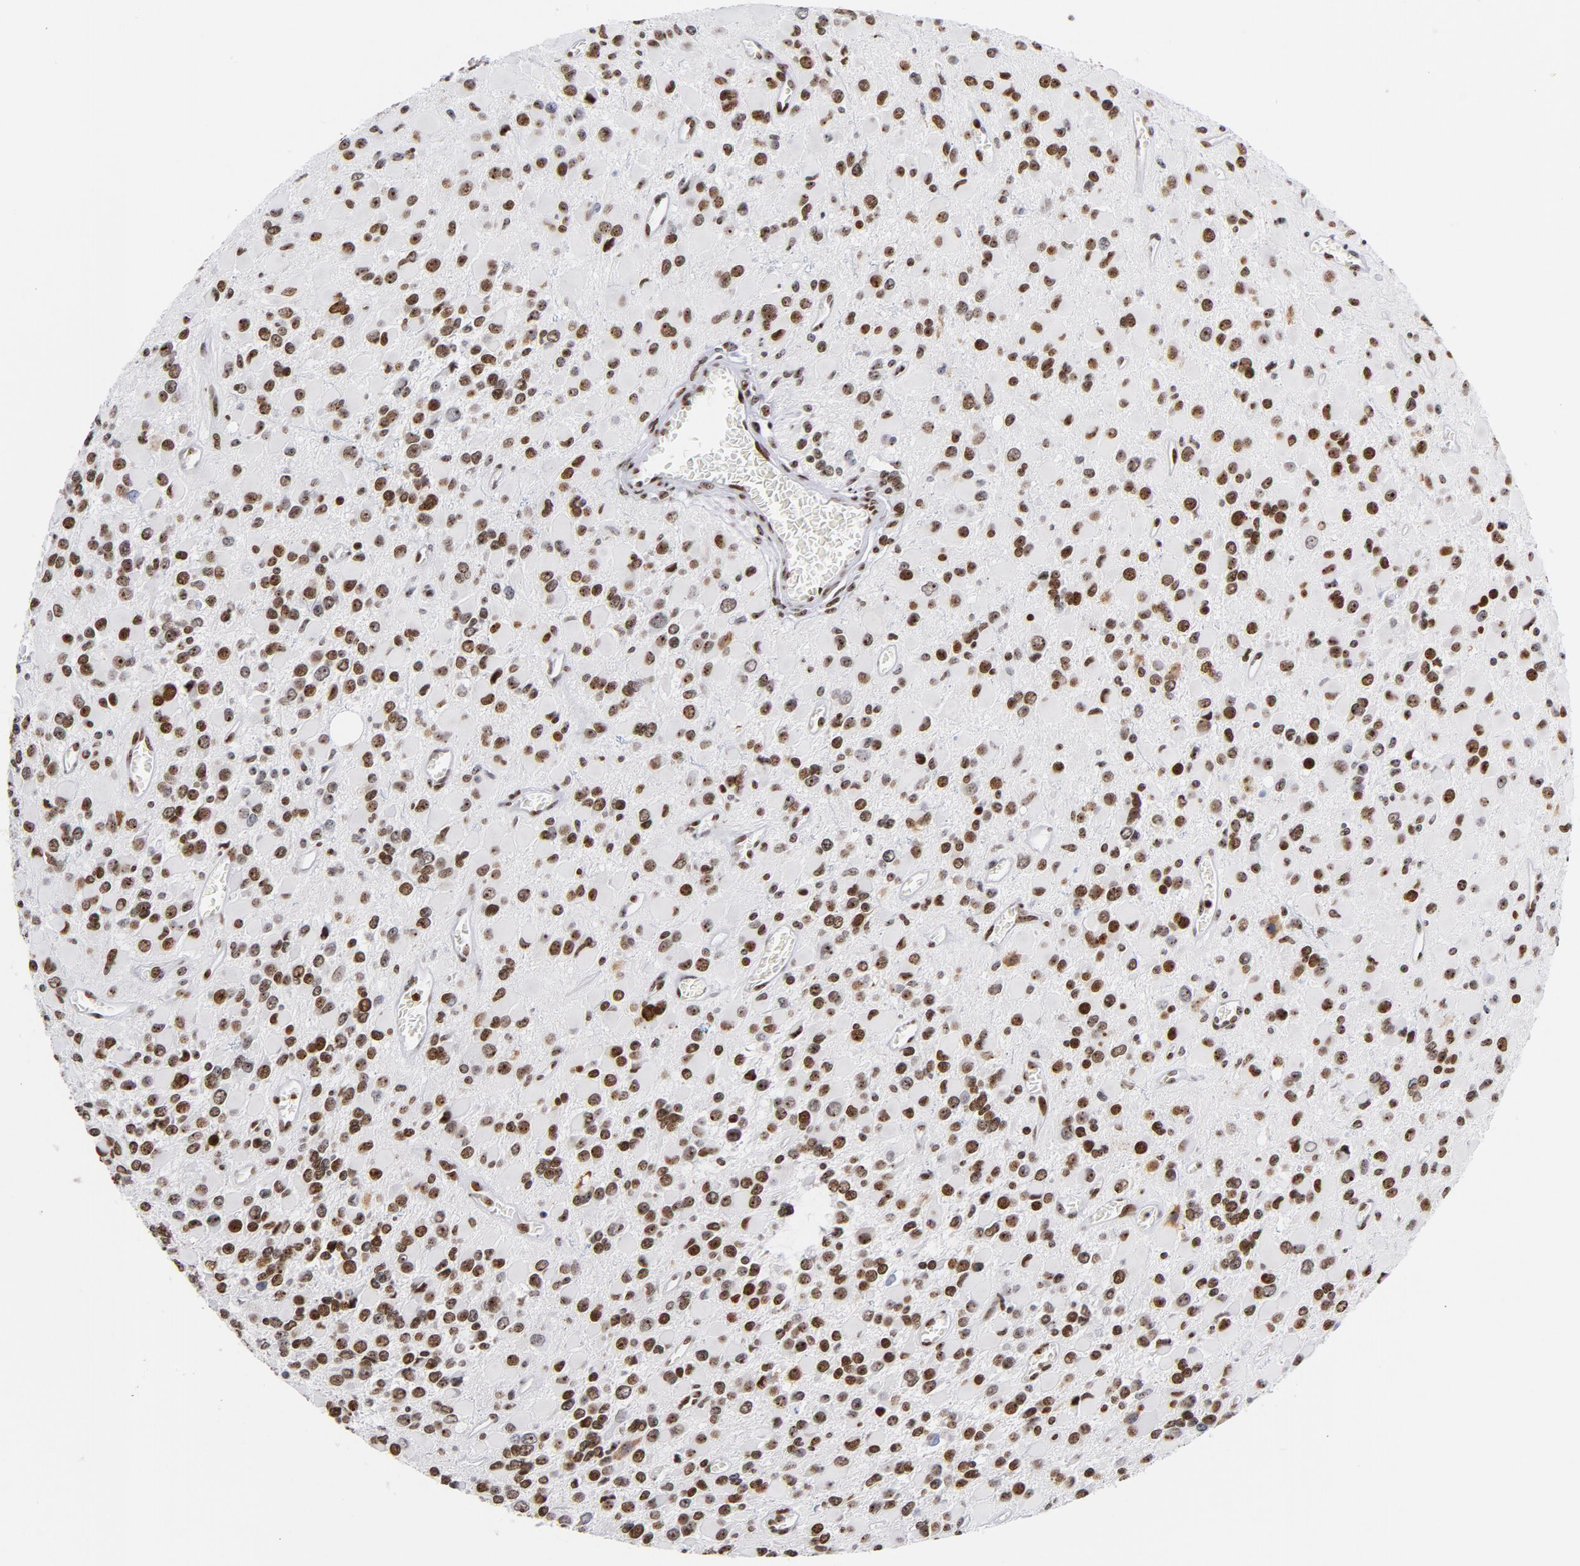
{"staining": {"intensity": "moderate", "quantity": ">75%", "location": "nuclear"}, "tissue": "glioma", "cell_type": "Tumor cells", "image_type": "cancer", "snomed": [{"axis": "morphology", "description": "Glioma, malignant, Low grade"}, {"axis": "topography", "description": "Brain"}], "caption": "Malignant glioma (low-grade) was stained to show a protein in brown. There is medium levels of moderate nuclear positivity in approximately >75% of tumor cells. Nuclei are stained in blue.", "gene": "TOP2B", "patient": {"sex": "male", "age": 42}}